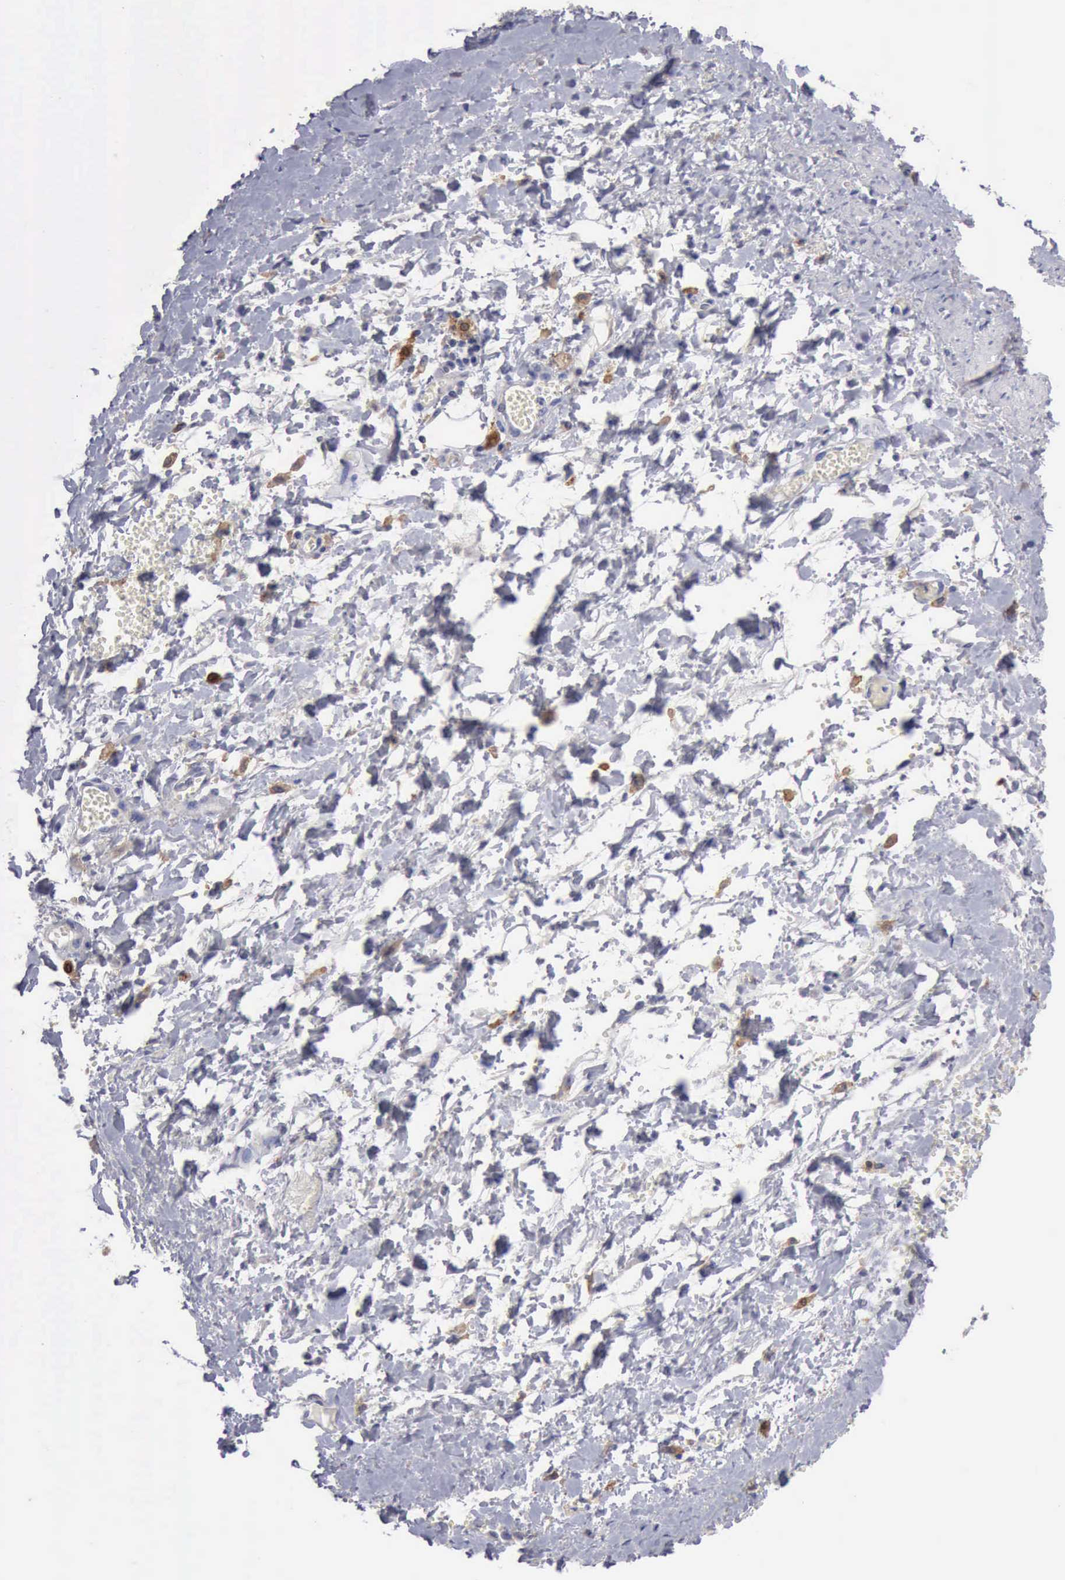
{"staining": {"intensity": "moderate", "quantity": "<25%", "location": "nuclear"}, "tissue": "smooth muscle", "cell_type": "Smooth muscle cells", "image_type": "normal", "snomed": [{"axis": "morphology", "description": "Normal tissue, NOS"}, {"axis": "topography", "description": "Uterus"}], "caption": "Unremarkable smooth muscle displays moderate nuclear expression in approximately <25% of smooth muscle cells.", "gene": "PTGS2", "patient": {"sex": "female", "age": 56}}